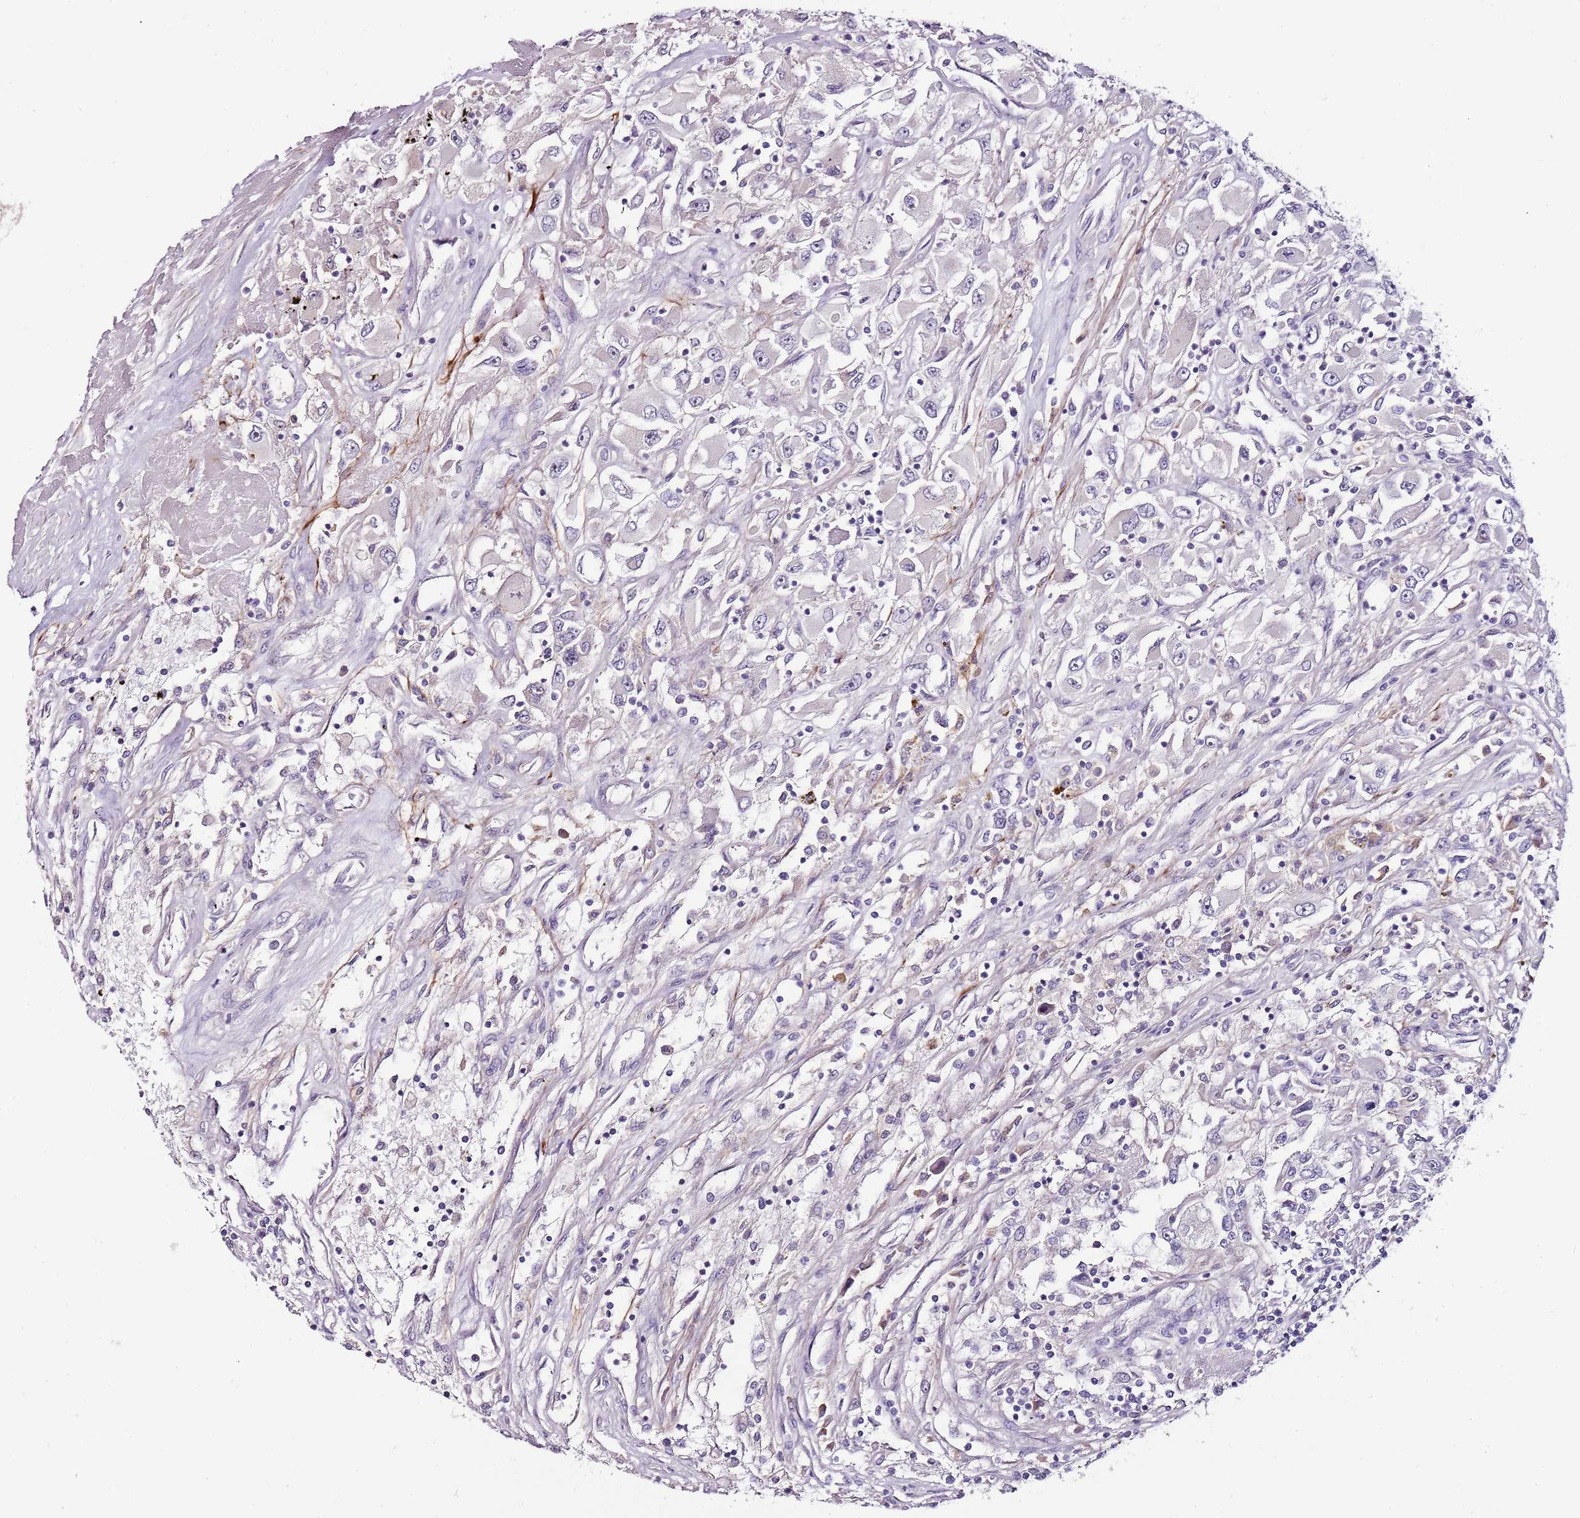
{"staining": {"intensity": "negative", "quantity": "none", "location": "none"}, "tissue": "renal cancer", "cell_type": "Tumor cells", "image_type": "cancer", "snomed": [{"axis": "morphology", "description": "Adenocarcinoma, NOS"}, {"axis": "topography", "description": "Kidney"}], "caption": "Adenocarcinoma (renal) stained for a protein using immunohistochemistry displays no staining tumor cells.", "gene": "NKX2-3", "patient": {"sex": "female", "age": 52}}